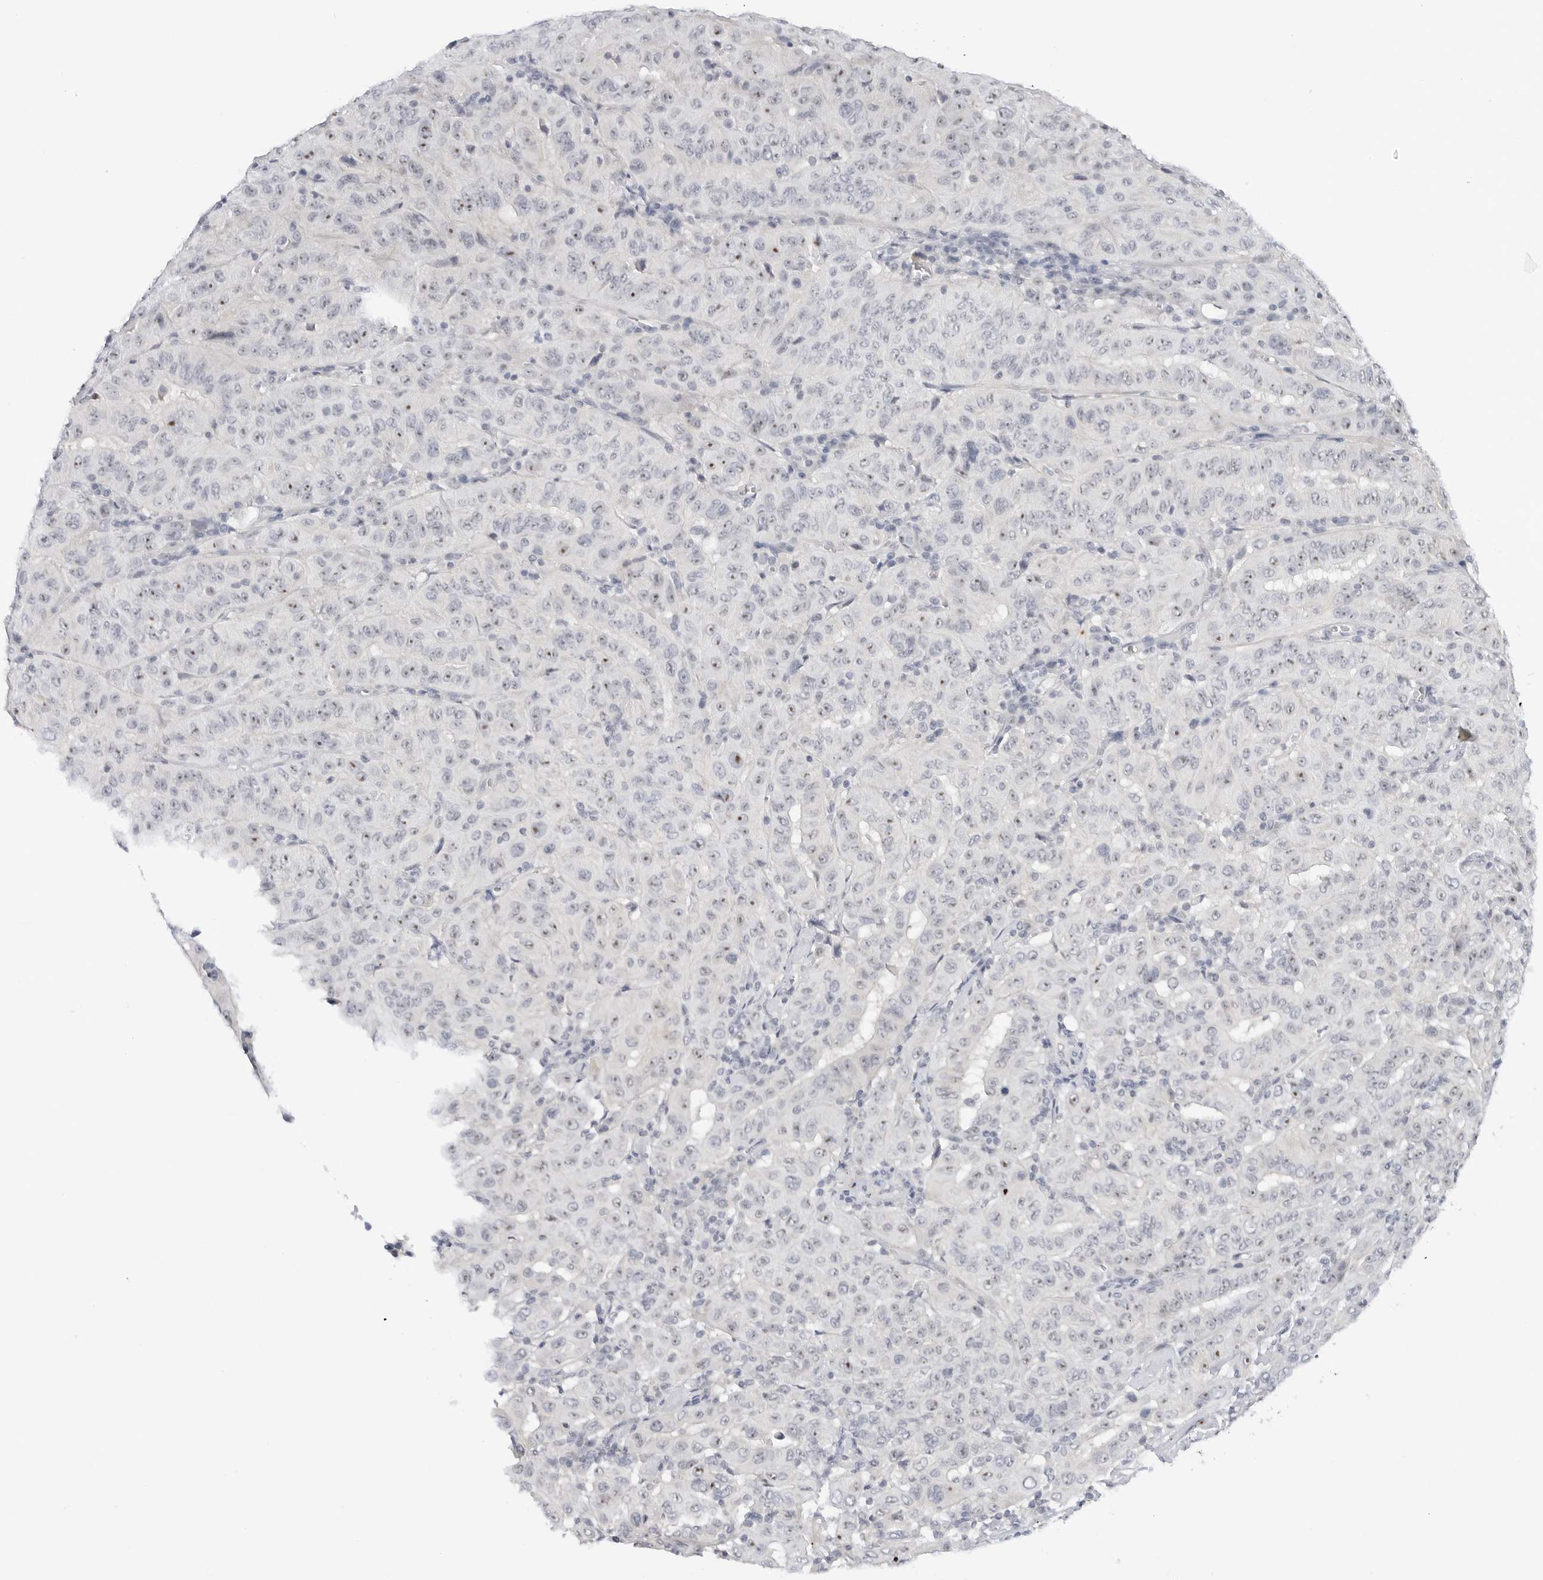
{"staining": {"intensity": "moderate", "quantity": "<25%", "location": "nuclear"}, "tissue": "pancreatic cancer", "cell_type": "Tumor cells", "image_type": "cancer", "snomed": [{"axis": "morphology", "description": "Adenocarcinoma, NOS"}, {"axis": "topography", "description": "Pancreas"}], "caption": "Immunohistochemical staining of human pancreatic cancer (adenocarcinoma) reveals low levels of moderate nuclear positivity in approximately <25% of tumor cells. (Brightfield microscopy of DAB IHC at high magnification).", "gene": "MAP2K5", "patient": {"sex": "male", "age": 63}}